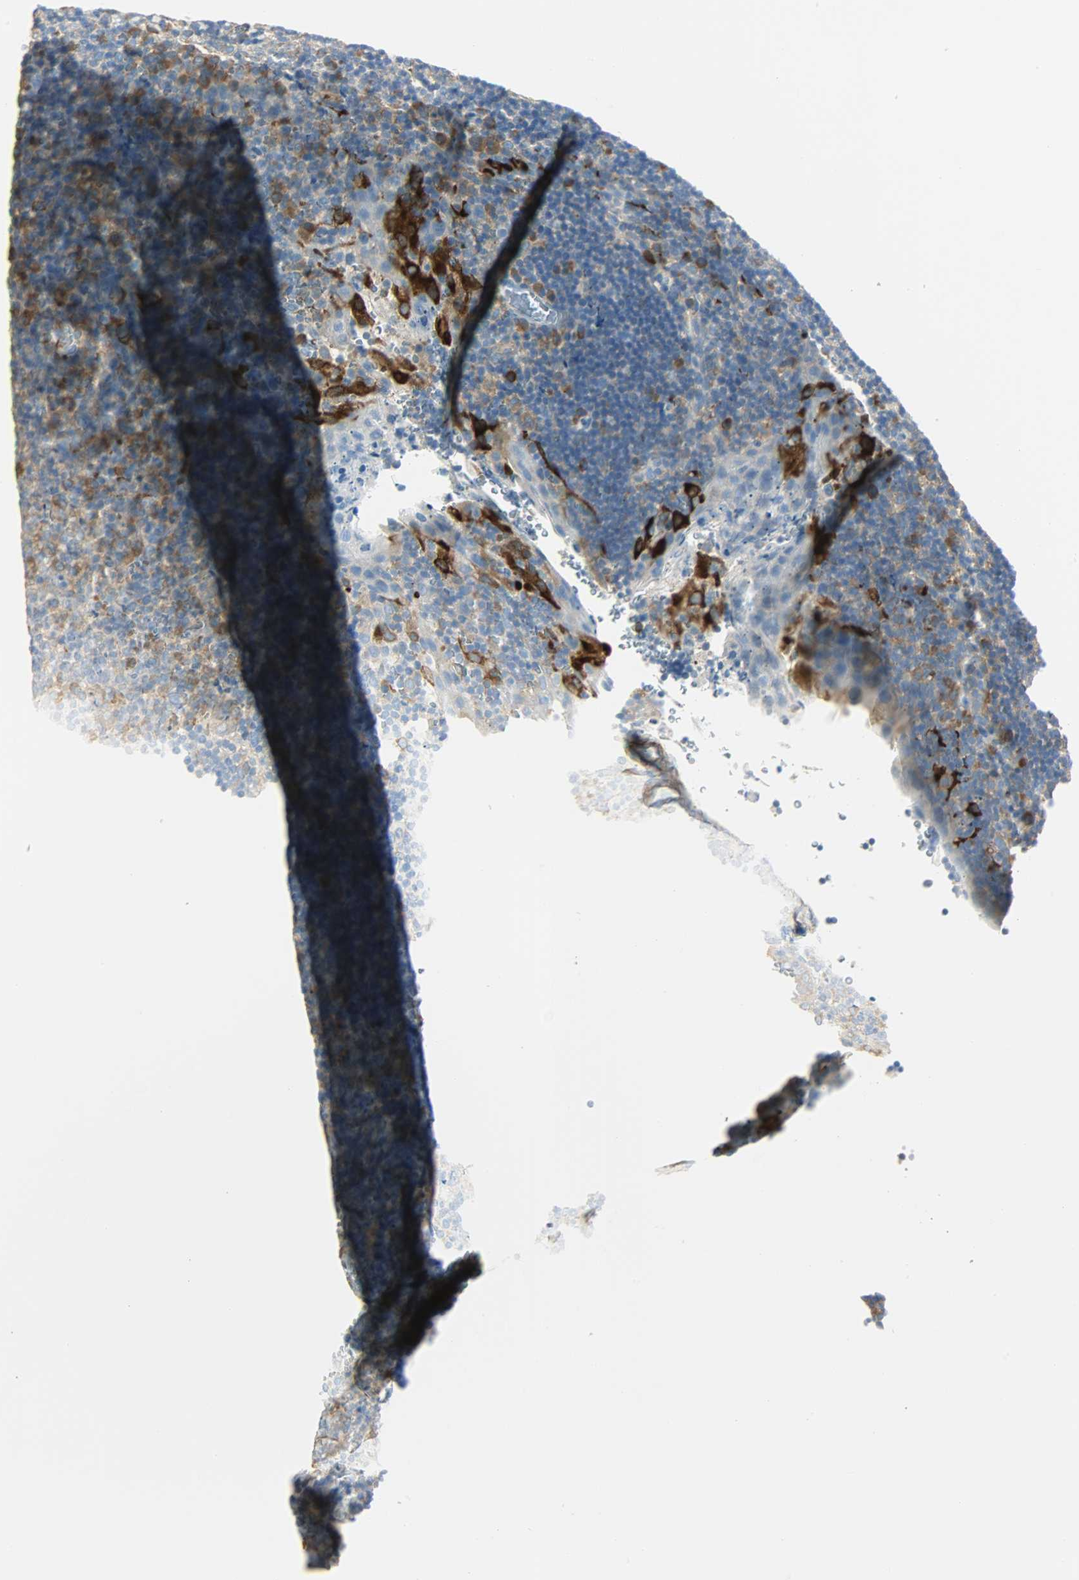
{"staining": {"intensity": "weak", "quantity": "25%-75%", "location": "cytoplasmic/membranous"}, "tissue": "tonsil", "cell_type": "Germinal center cells", "image_type": "normal", "snomed": [{"axis": "morphology", "description": "Normal tissue, NOS"}, {"axis": "topography", "description": "Tonsil"}], "caption": "Immunohistochemical staining of normal tonsil shows weak cytoplasmic/membranous protein expression in approximately 25%-75% of germinal center cells. The protein is shown in brown color, while the nuclei are stained blue.", "gene": "WARS1", "patient": {"sex": "male", "age": 20}}